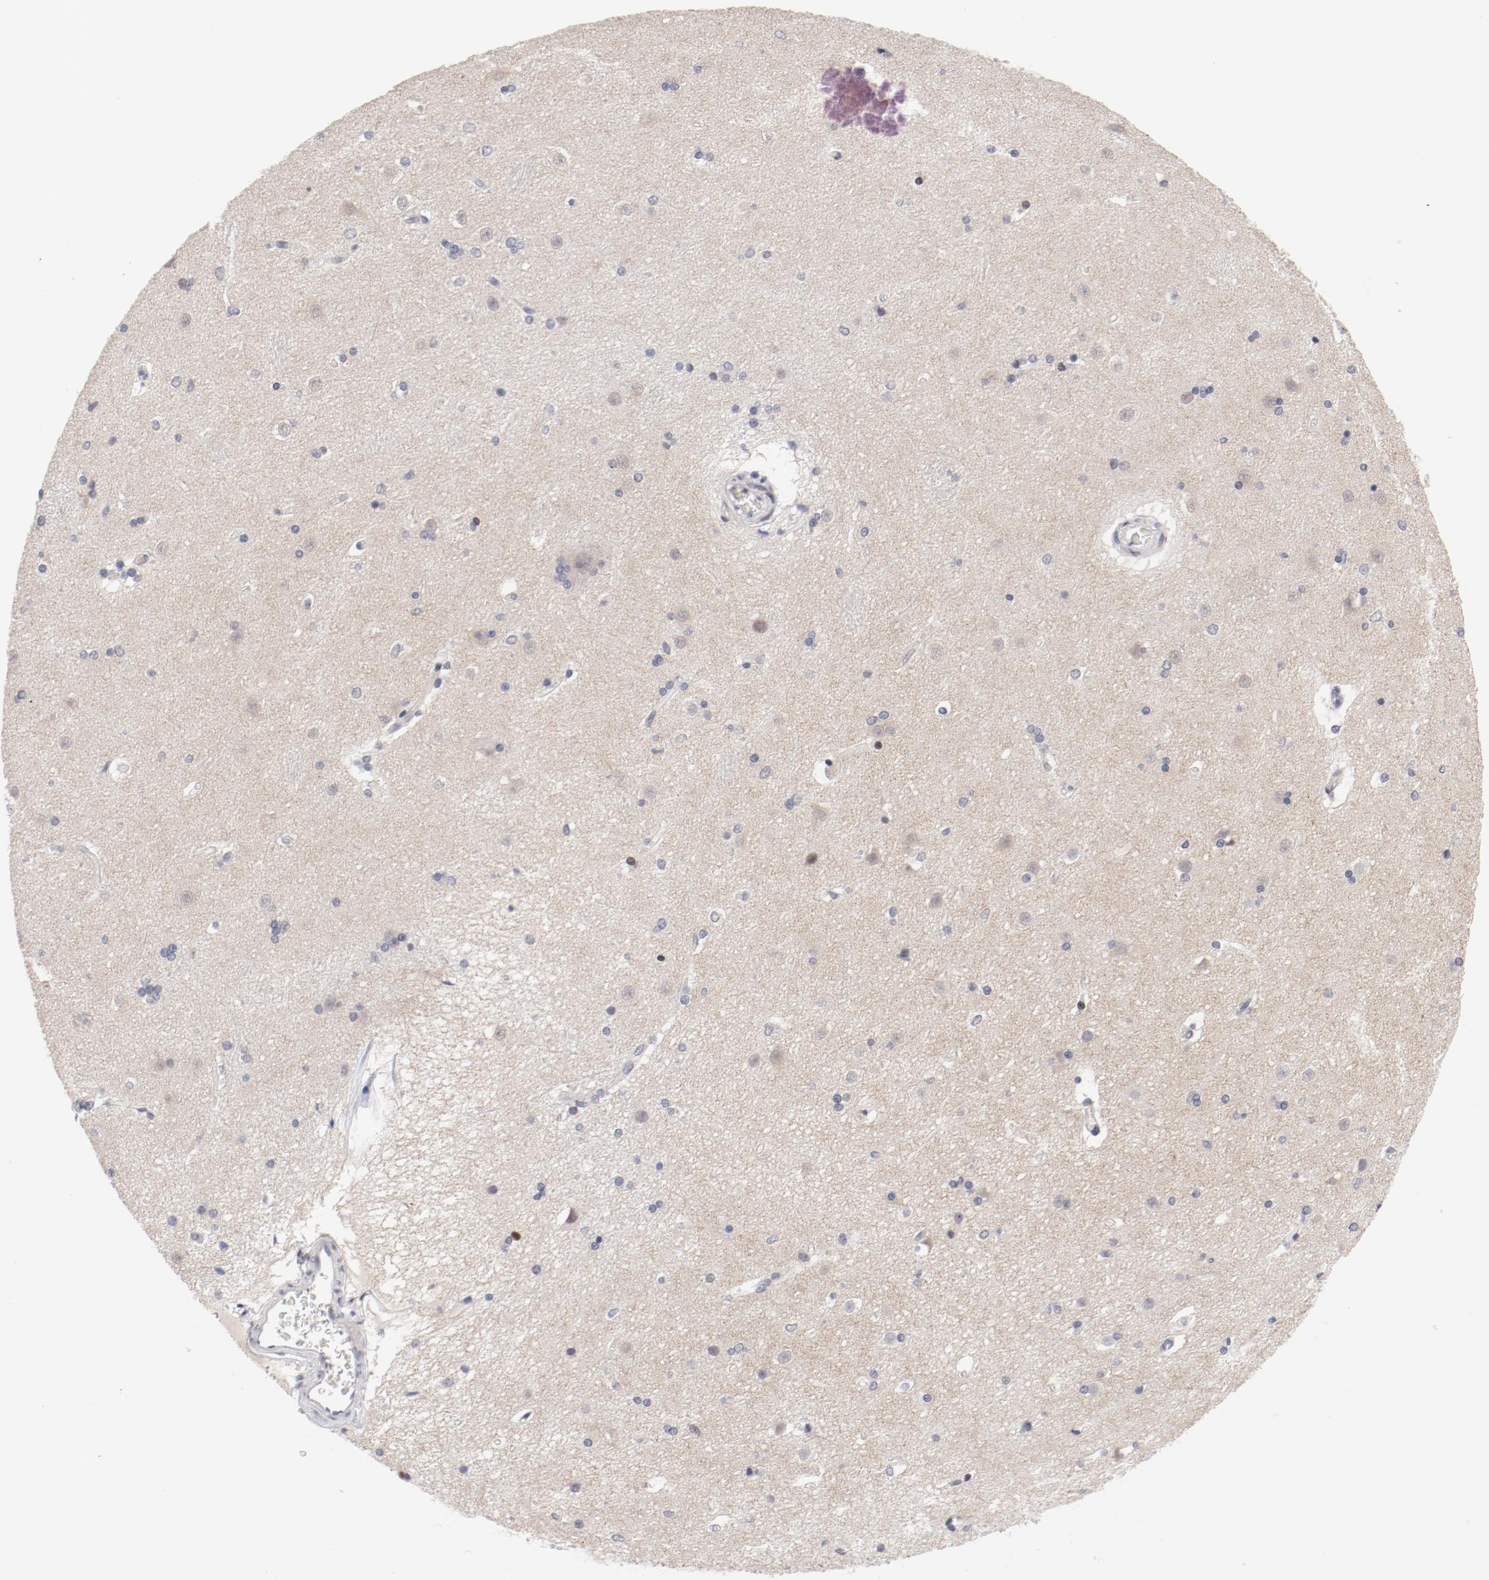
{"staining": {"intensity": "negative", "quantity": "none", "location": "none"}, "tissue": "caudate", "cell_type": "Glial cells", "image_type": "normal", "snomed": [{"axis": "morphology", "description": "Normal tissue, NOS"}, {"axis": "topography", "description": "Lateral ventricle wall"}], "caption": "The immunohistochemistry histopathology image has no significant positivity in glial cells of caudate.", "gene": "FSCB", "patient": {"sex": "female", "age": 19}}